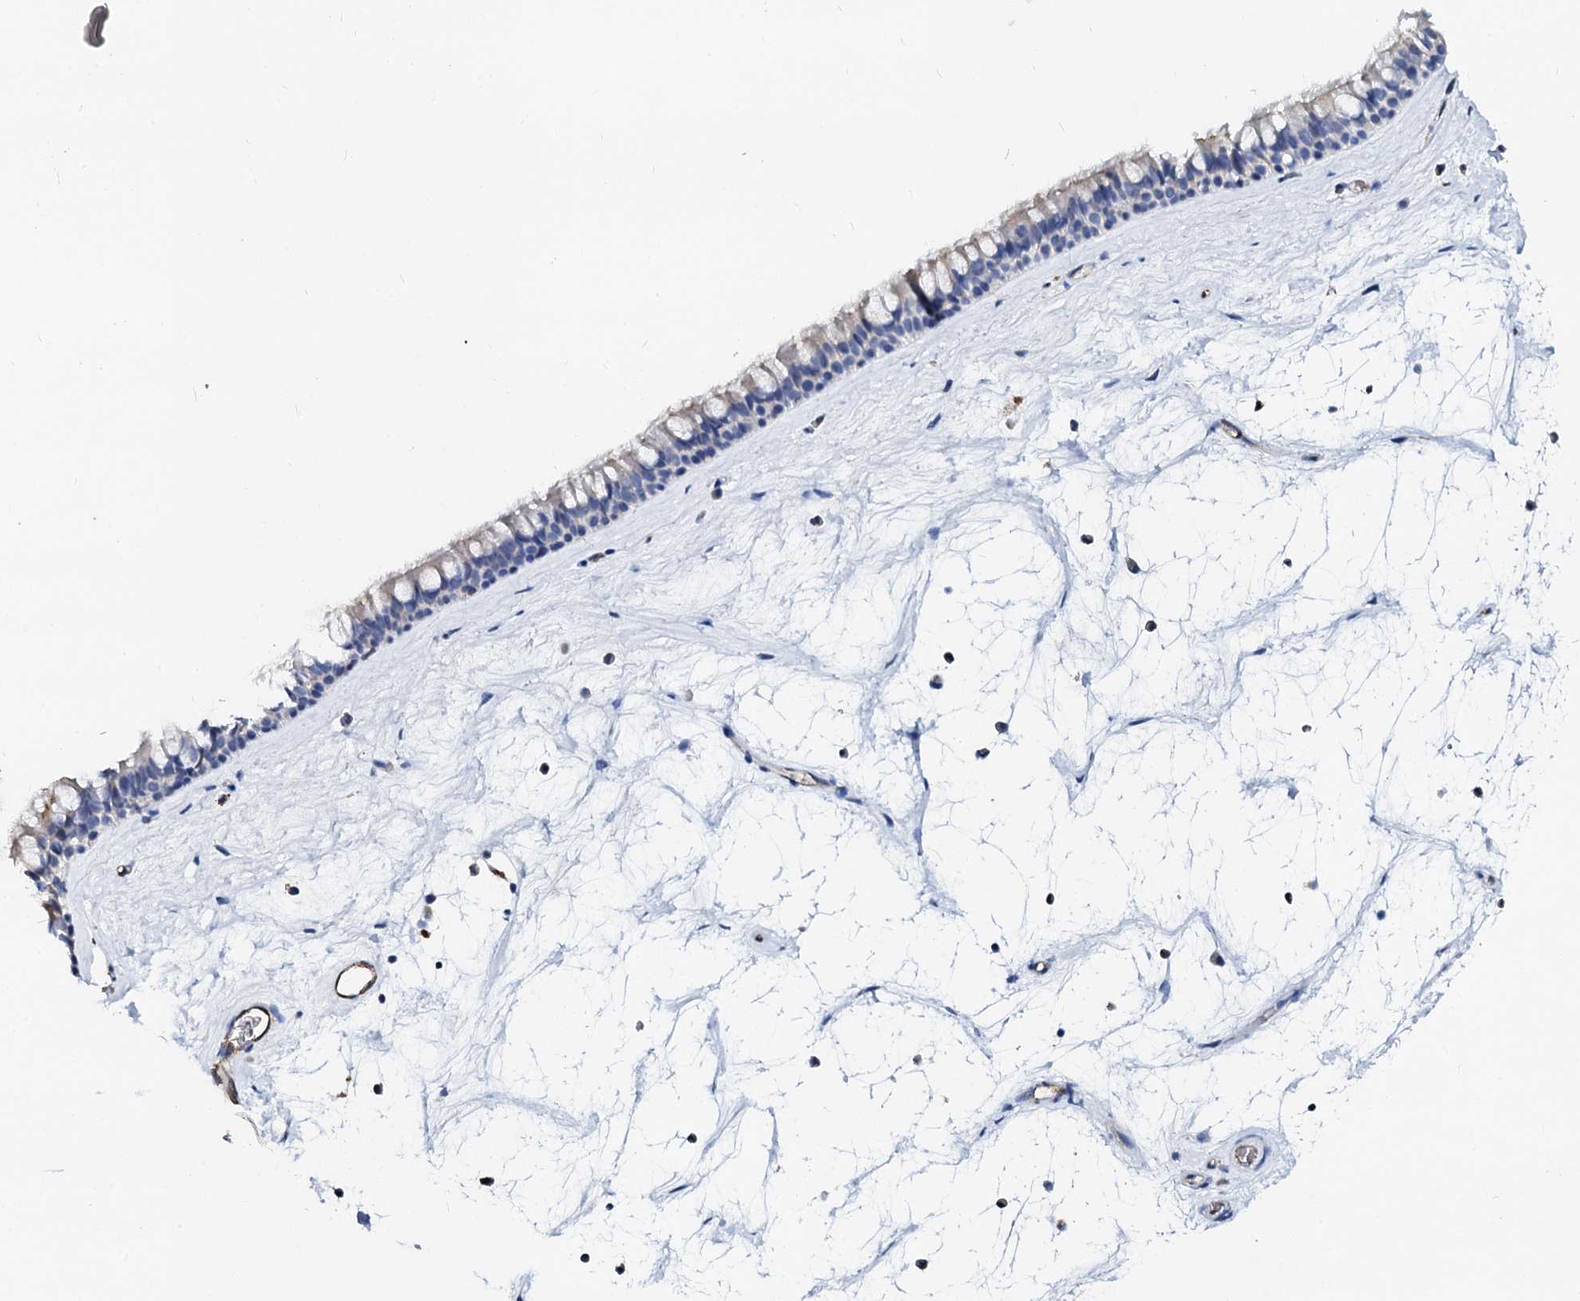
{"staining": {"intensity": "negative", "quantity": "none", "location": "none"}, "tissue": "nasopharynx", "cell_type": "Respiratory epithelial cells", "image_type": "normal", "snomed": [{"axis": "morphology", "description": "Normal tissue, NOS"}, {"axis": "topography", "description": "Nasopharynx"}], "caption": "Immunohistochemical staining of unremarkable nasopharynx displays no significant expression in respiratory epithelial cells. The staining is performed using DAB brown chromogen with nuclei counter-stained in using hematoxylin.", "gene": "RAB27A", "patient": {"sex": "male", "age": 64}}